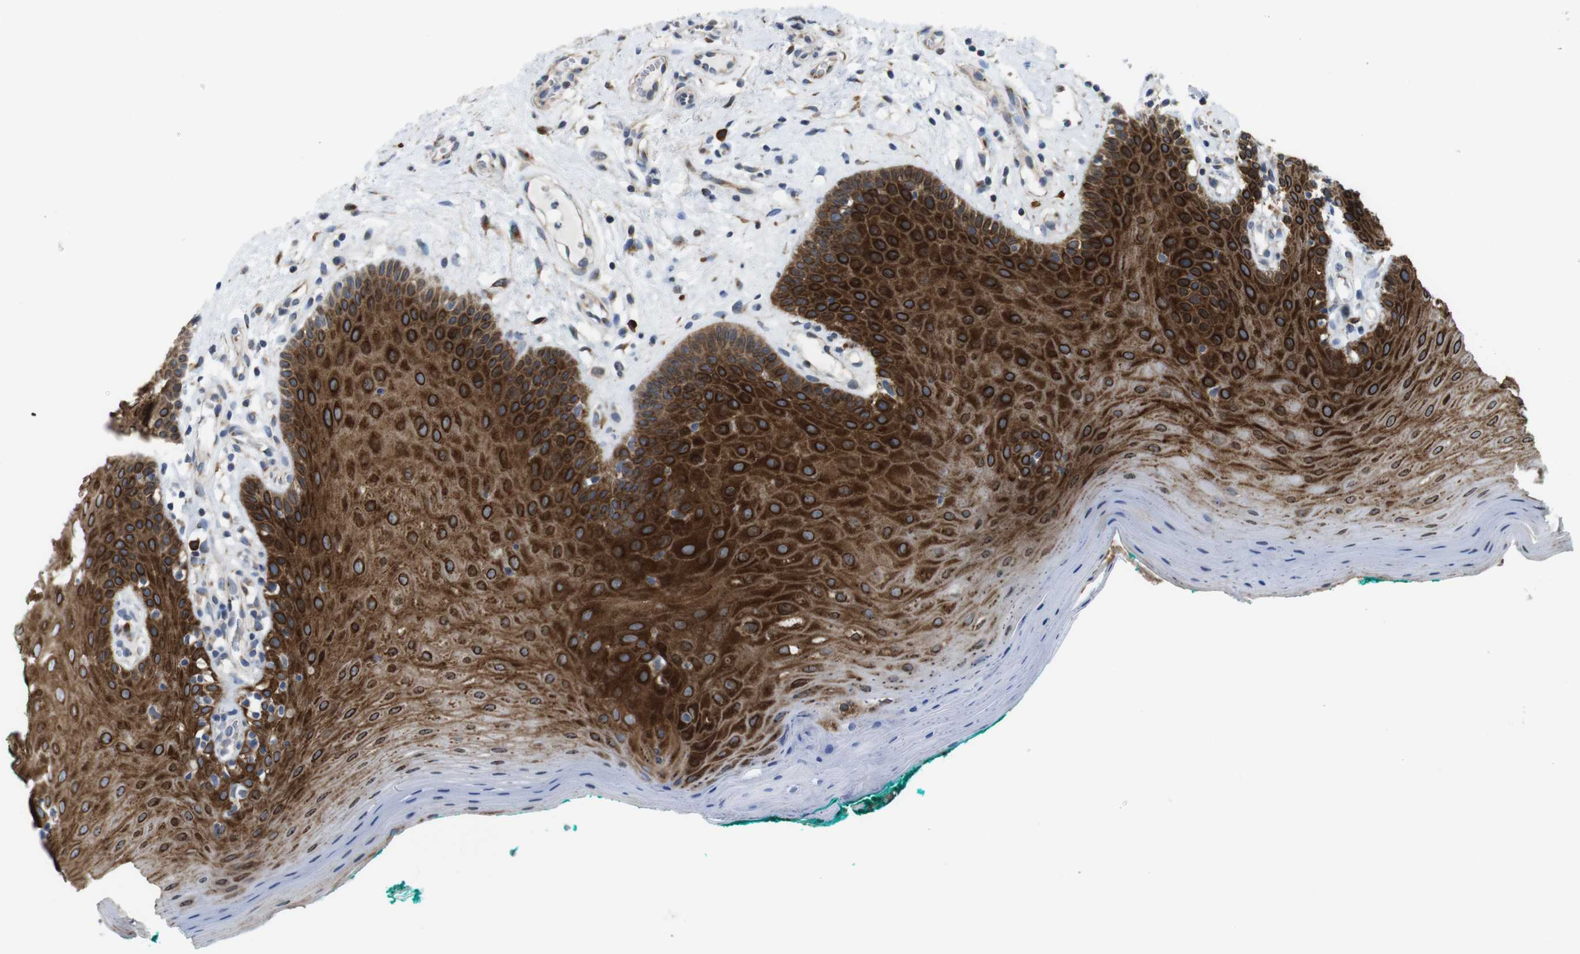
{"staining": {"intensity": "strong", "quantity": "25%-75%", "location": "cytoplasmic/membranous"}, "tissue": "oral mucosa", "cell_type": "Squamous epithelial cells", "image_type": "normal", "snomed": [{"axis": "morphology", "description": "Normal tissue, NOS"}, {"axis": "topography", "description": "Skeletal muscle"}, {"axis": "topography", "description": "Oral tissue"}], "caption": "High-magnification brightfield microscopy of normal oral mucosa stained with DAB (3,3'-diaminobenzidine) (brown) and counterstained with hematoxylin (blue). squamous epithelial cells exhibit strong cytoplasmic/membranous positivity is seen in about25%-75% of cells. (DAB (3,3'-diaminobenzidine) = brown stain, brightfield microscopy at high magnification).", "gene": "EFCAB14", "patient": {"sex": "male", "age": 58}}